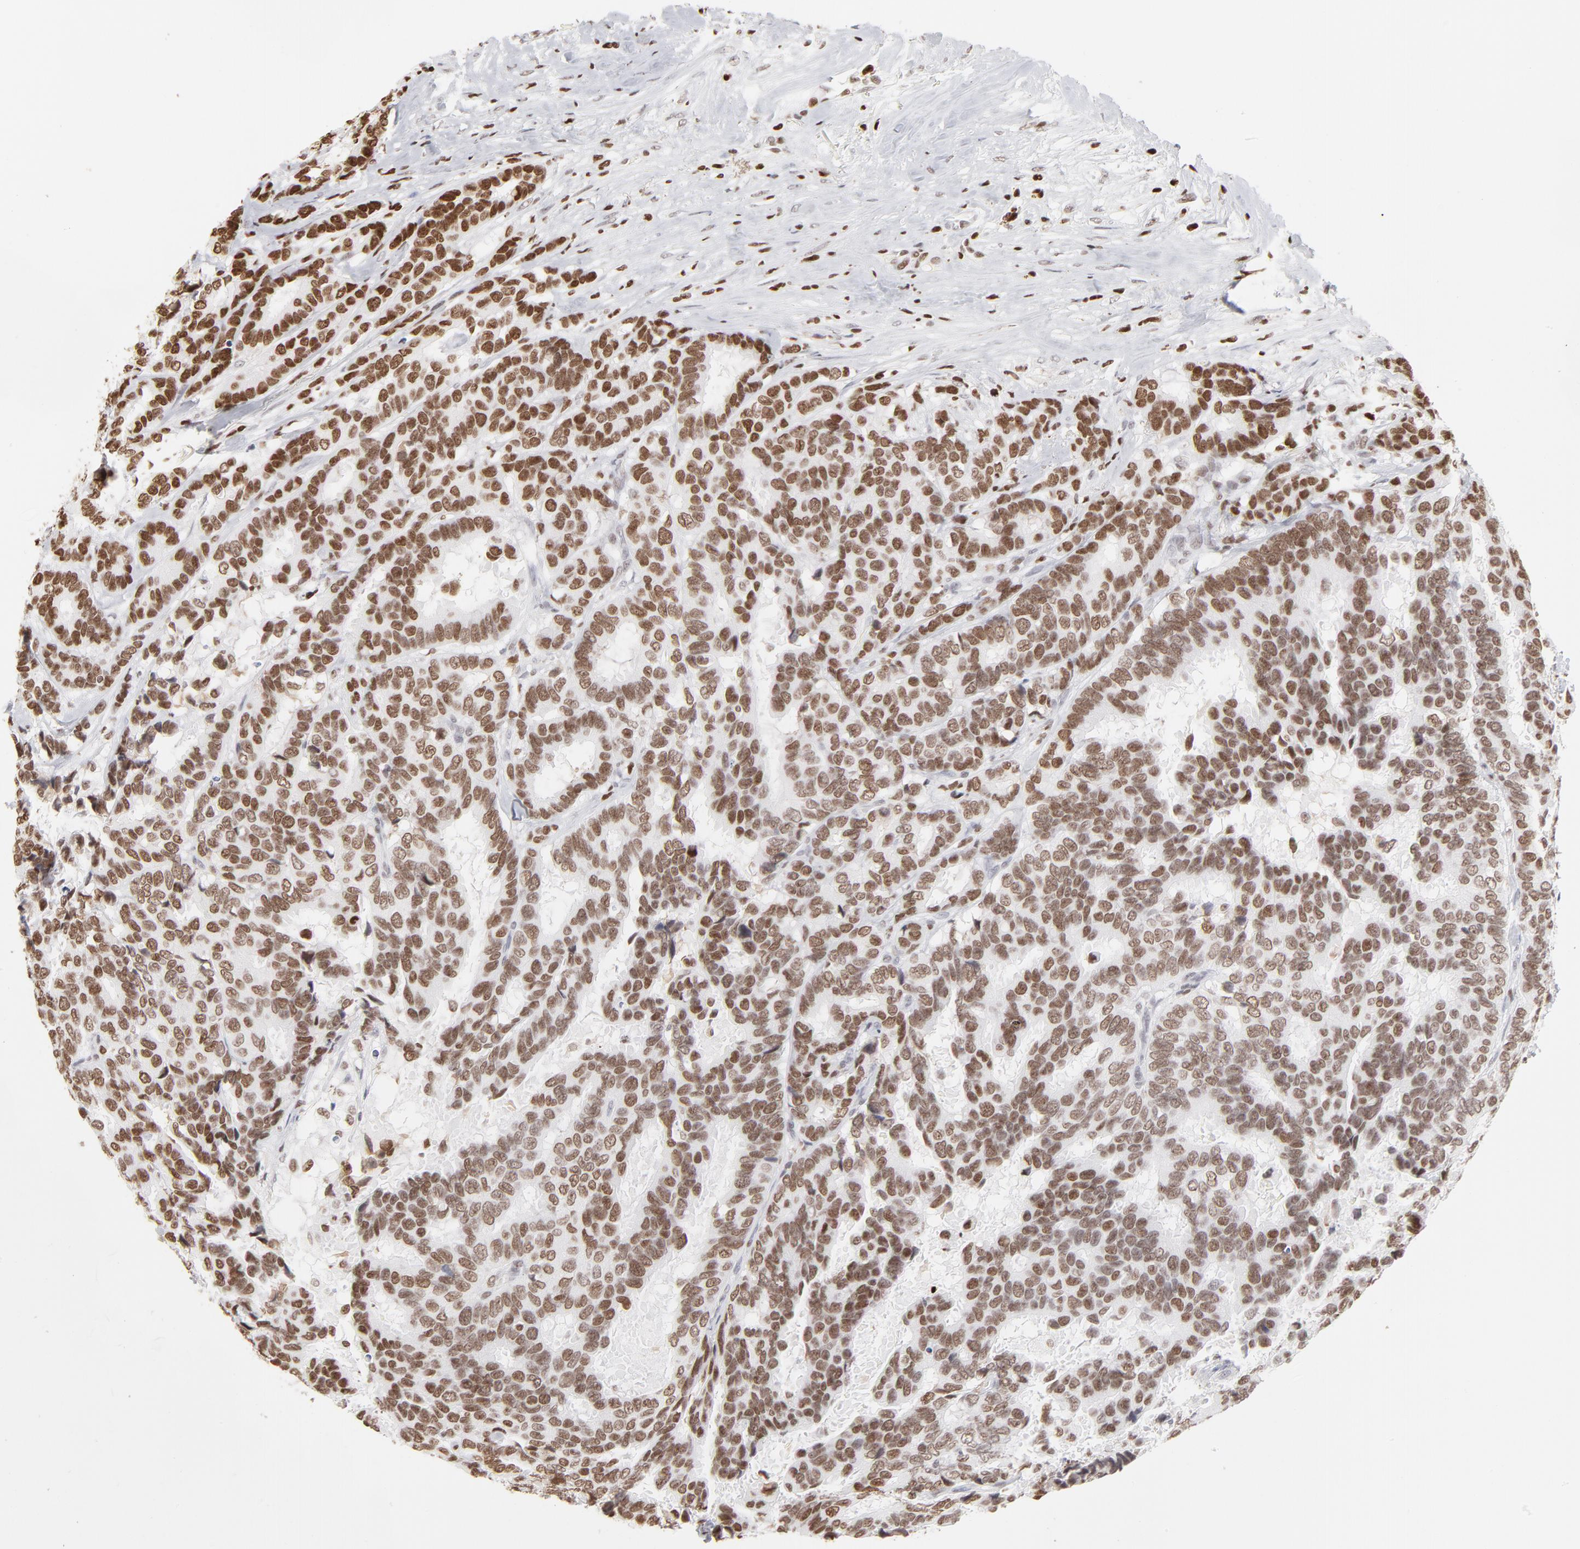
{"staining": {"intensity": "strong", "quantity": ">75%", "location": "nuclear"}, "tissue": "breast cancer", "cell_type": "Tumor cells", "image_type": "cancer", "snomed": [{"axis": "morphology", "description": "Duct carcinoma"}, {"axis": "topography", "description": "Breast"}], "caption": "This image shows immunohistochemistry (IHC) staining of breast cancer, with high strong nuclear staining in about >75% of tumor cells.", "gene": "PARP1", "patient": {"sex": "female", "age": 87}}